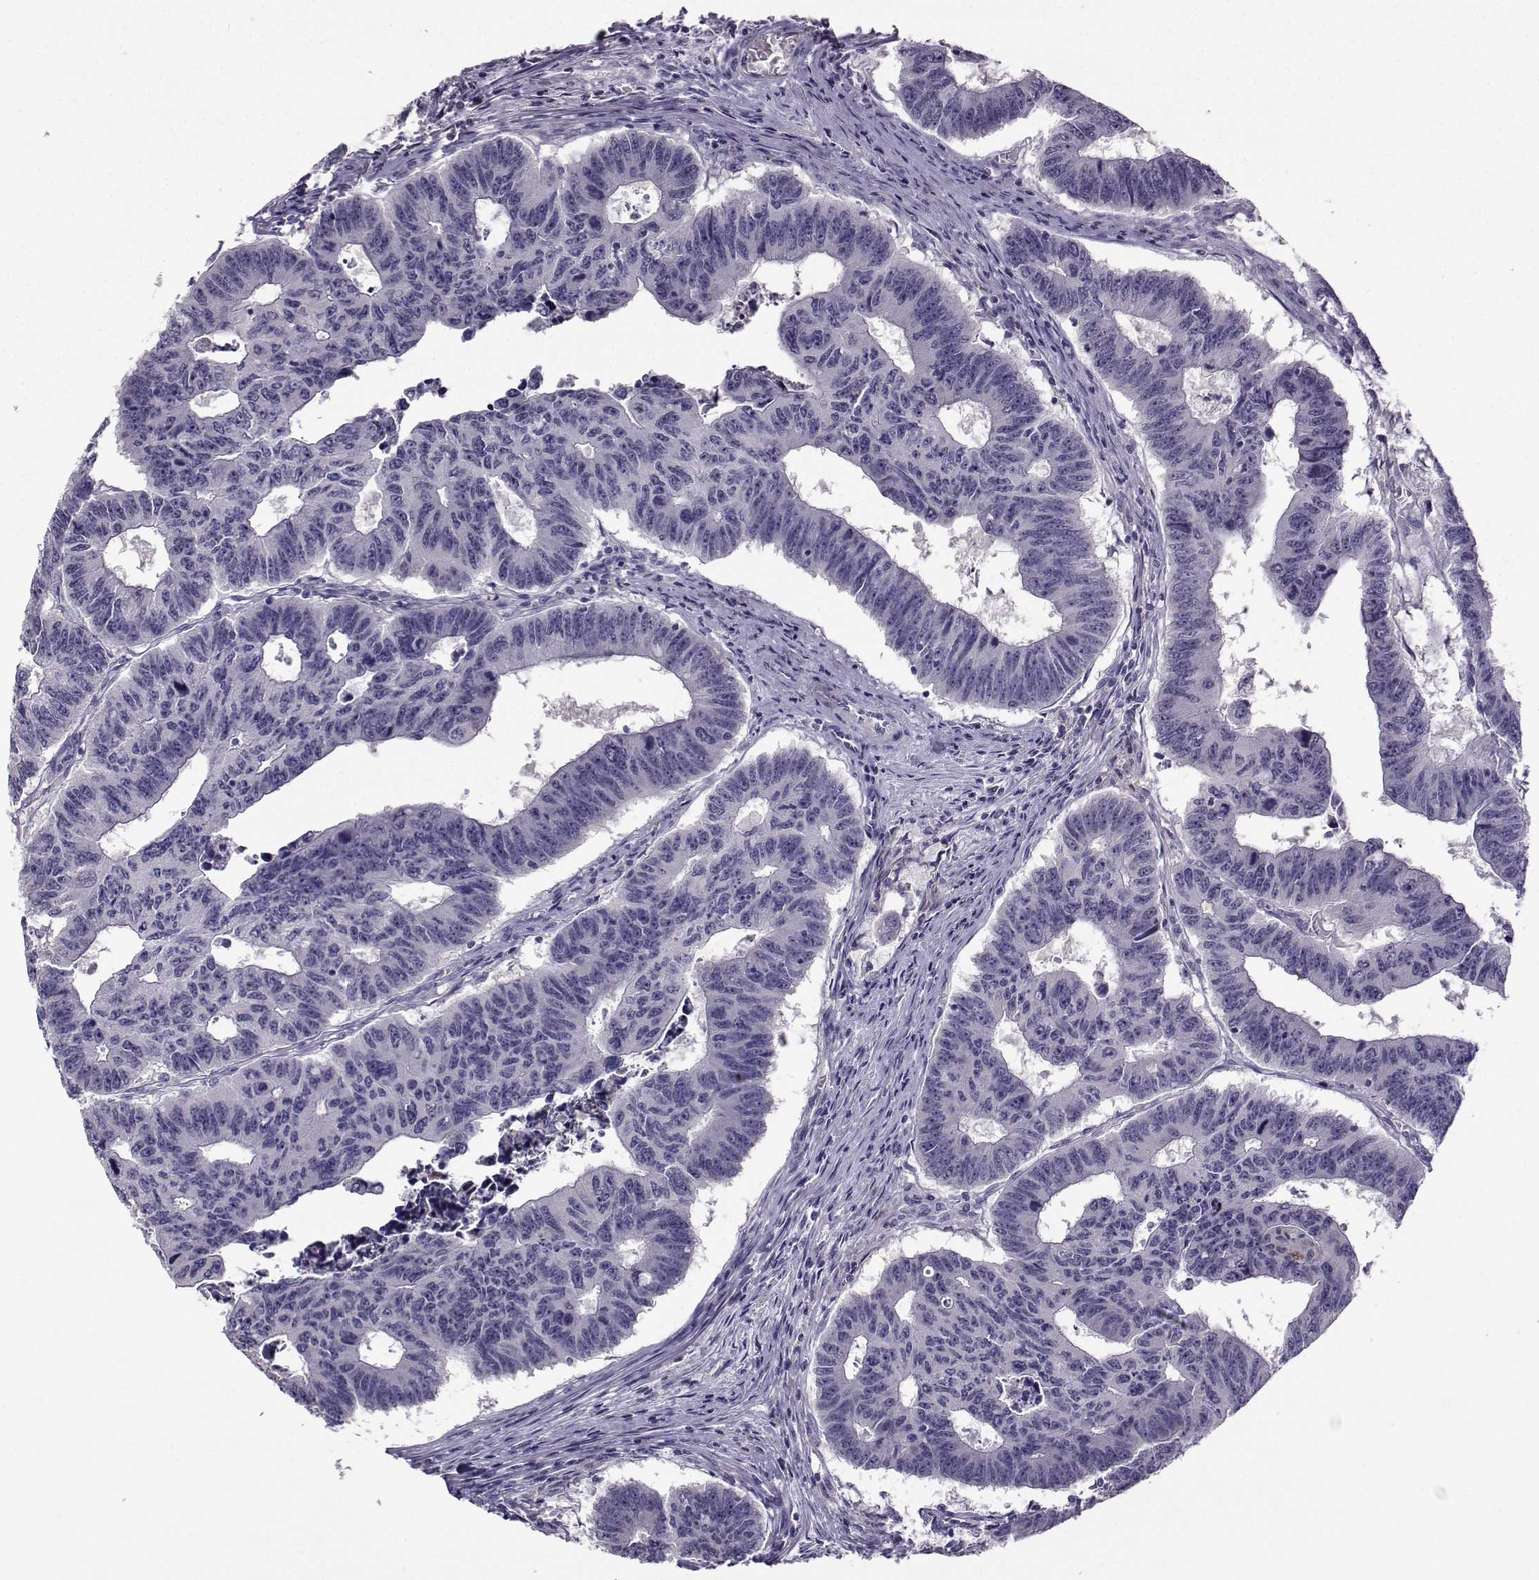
{"staining": {"intensity": "negative", "quantity": "none", "location": "none"}, "tissue": "colorectal cancer", "cell_type": "Tumor cells", "image_type": "cancer", "snomed": [{"axis": "morphology", "description": "Adenocarcinoma, NOS"}, {"axis": "topography", "description": "Appendix"}, {"axis": "topography", "description": "Colon"}, {"axis": "topography", "description": "Cecum"}, {"axis": "topography", "description": "Colon asc"}], "caption": "Immunohistochemistry micrograph of colorectal cancer stained for a protein (brown), which exhibits no expression in tumor cells. (Immunohistochemistry (ihc), brightfield microscopy, high magnification).", "gene": "FCAMR", "patient": {"sex": "female", "age": 85}}